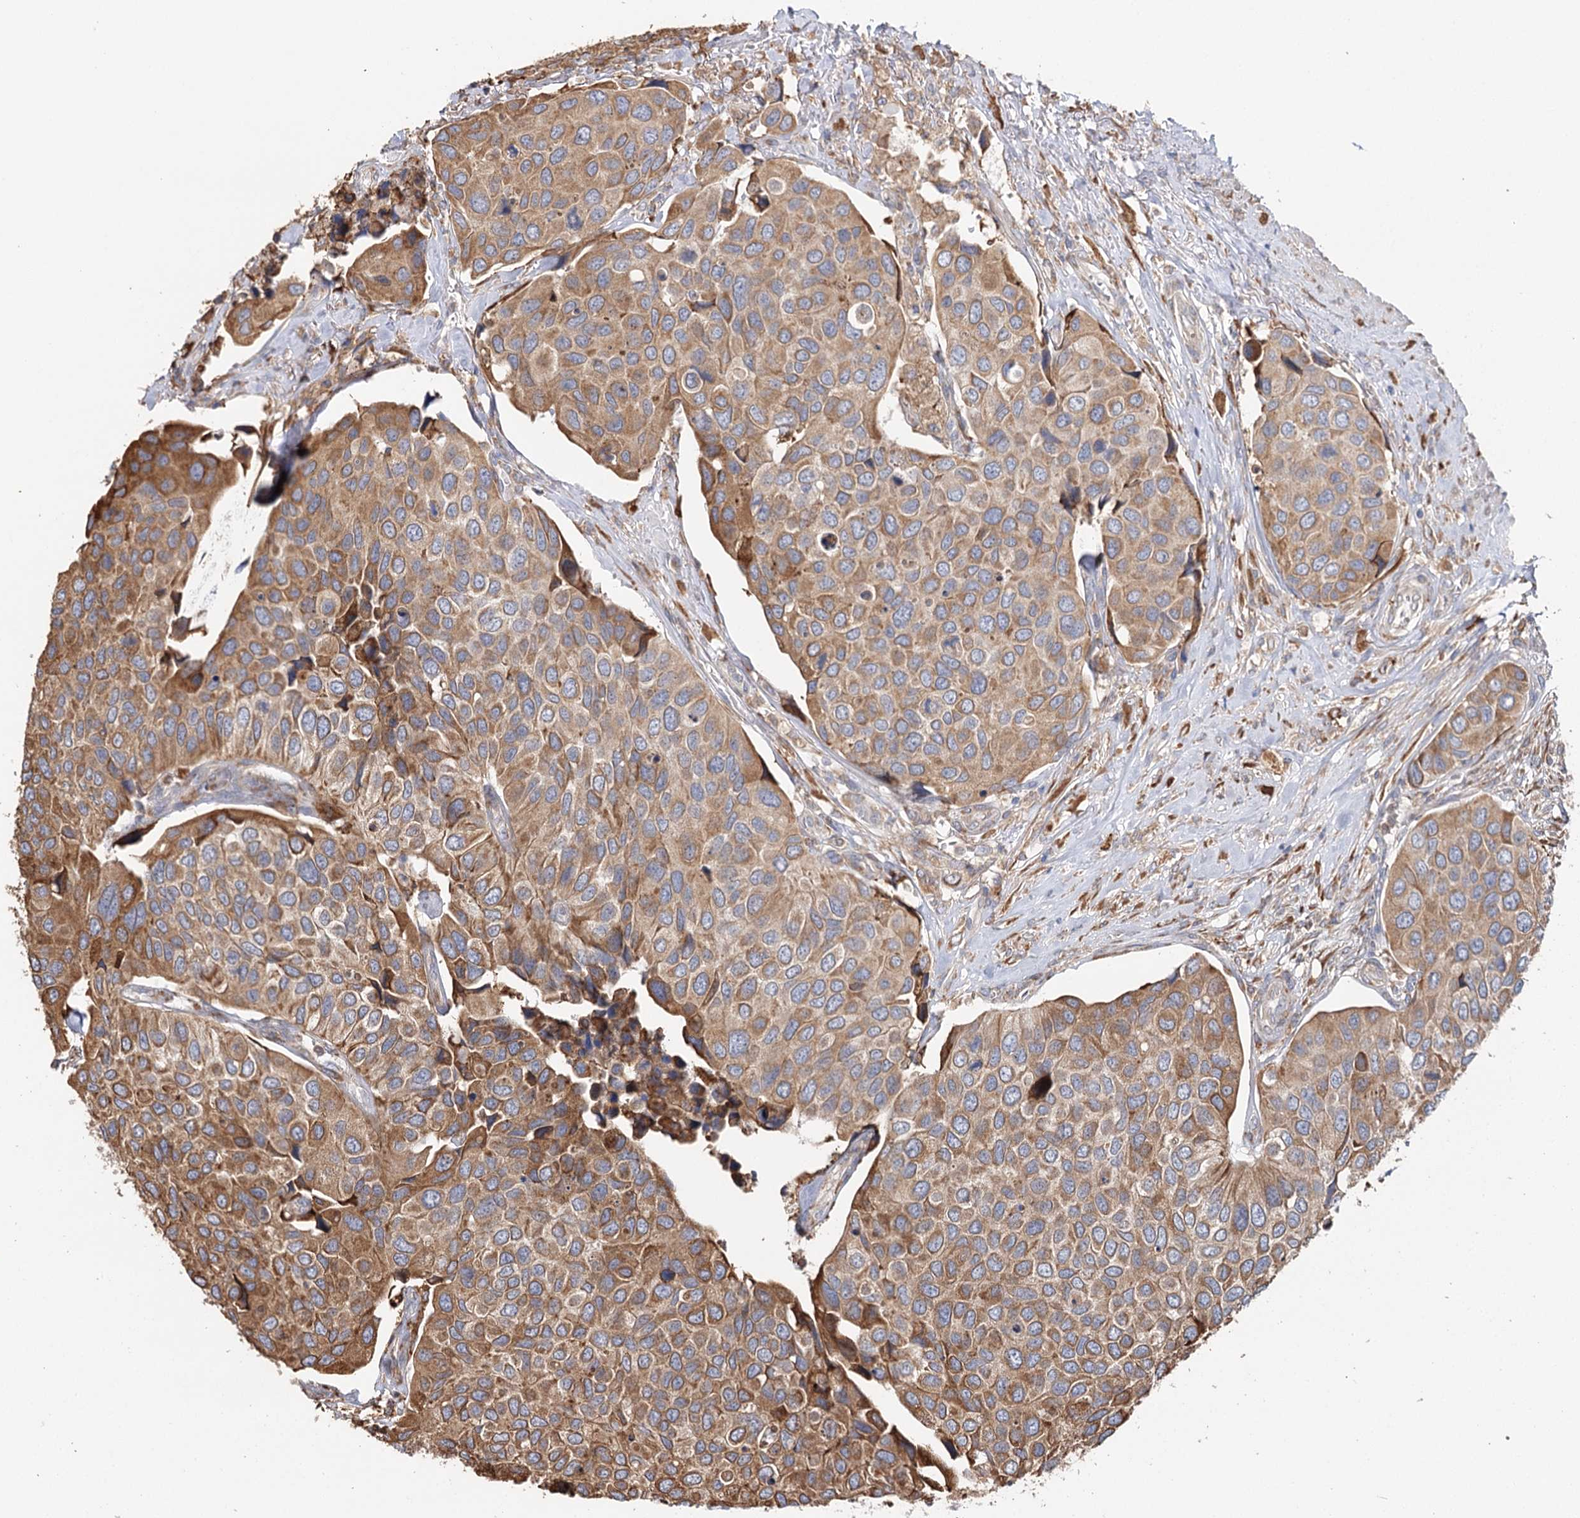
{"staining": {"intensity": "moderate", "quantity": ">75%", "location": "cytoplasmic/membranous"}, "tissue": "urothelial cancer", "cell_type": "Tumor cells", "image_type": "cancer", "snomed": [{"axis": "morphology", "description": "Urothelial carcinoma, High grade"}, {"axis": "topography", "description": "Urinary bladder"}], "caption": "A histopathology image showing moderate cytoplasmic/membranous positivity in approximately >75% of tumor cells in high-grade urothelial carcinoma, as visualized by brown immunohistochemical staining.", "gene": "VEGFA", "patient": {"sex": "male", "age": 74}}